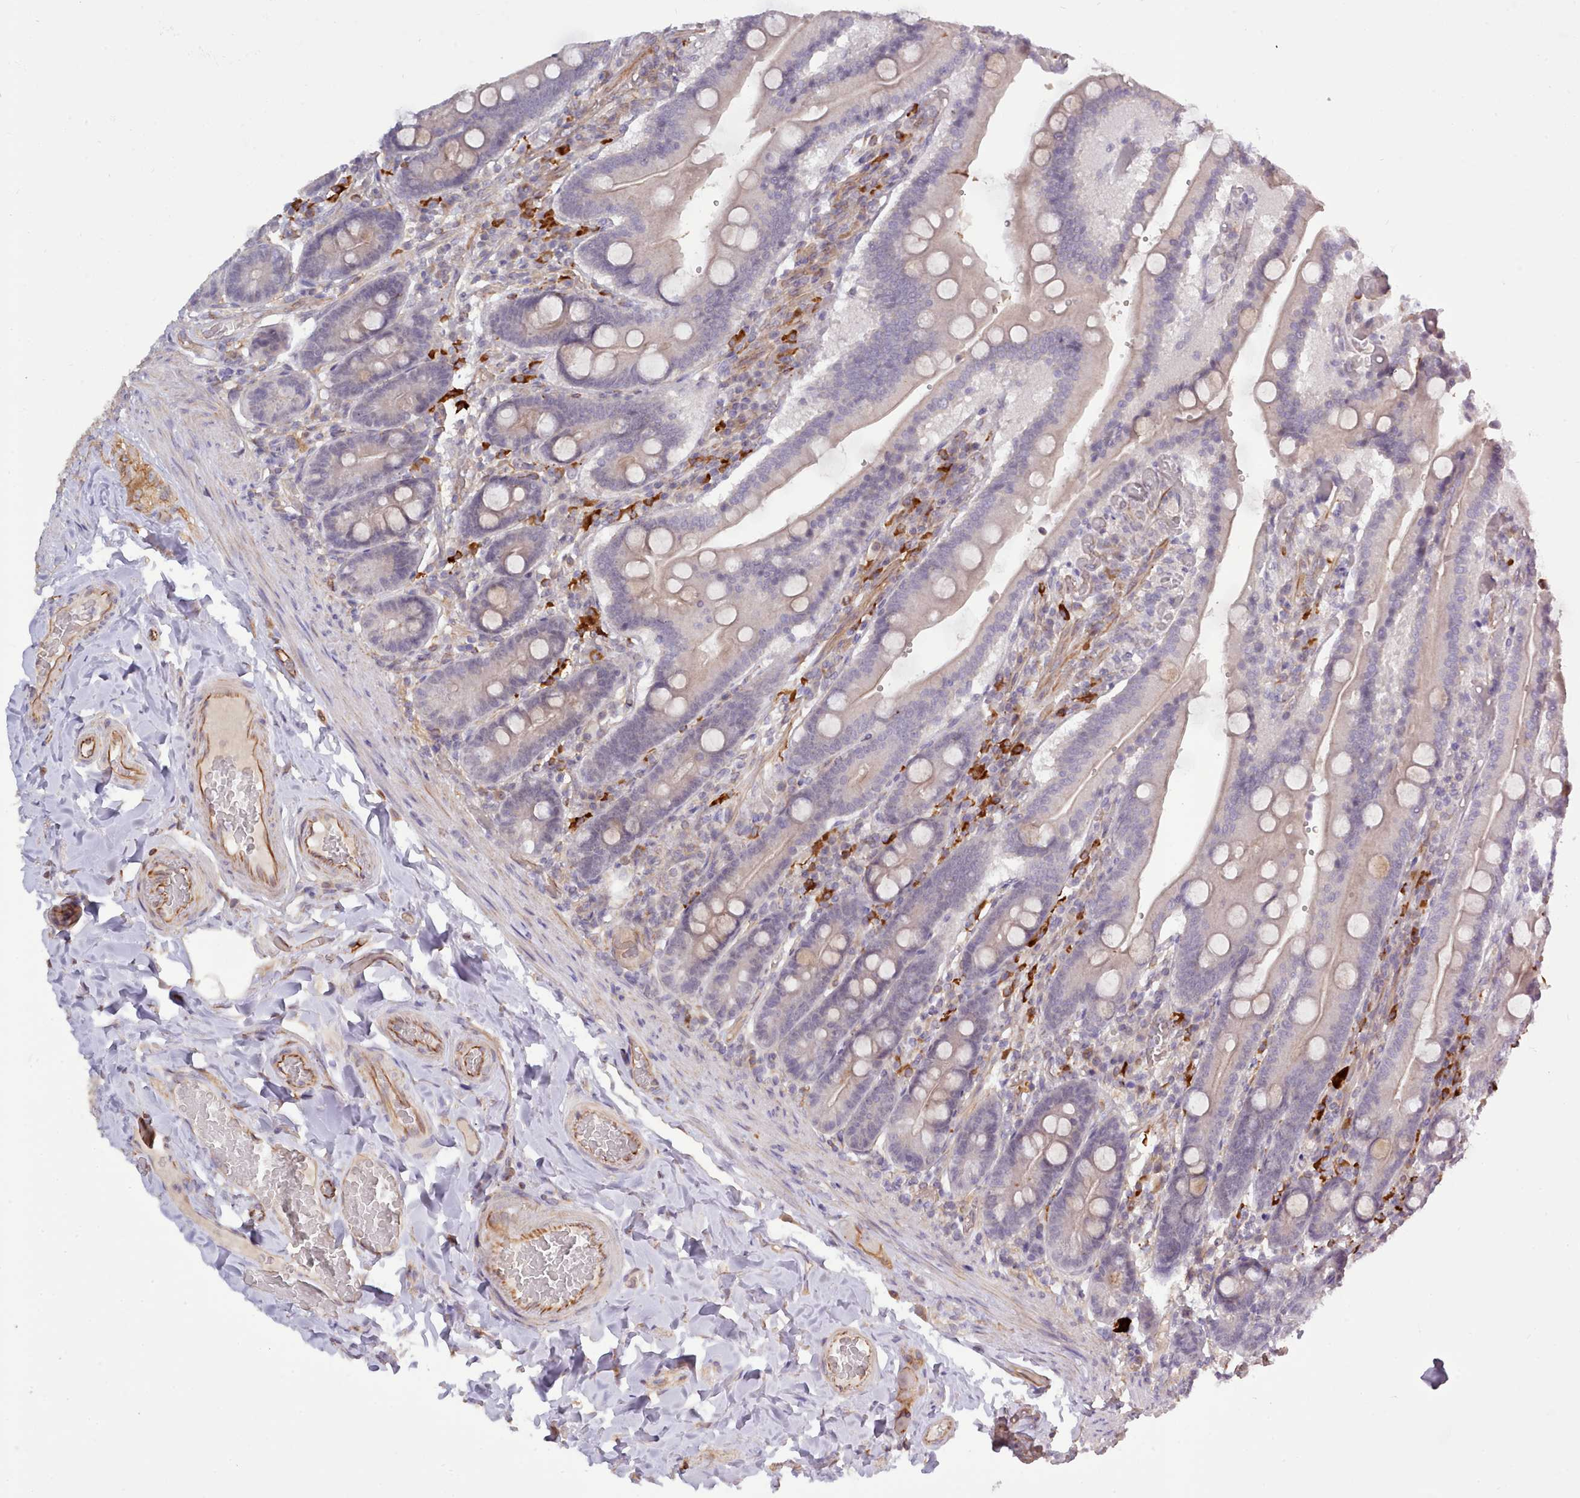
{"staining": {"intensity": "weak", "quantity": "25%-75%", "location": "cytoplasmic/membranous"}, "tissue": "duodenum", "cell_type": "Glandular cells", "image_type": "normal", "snomed": [{"axis": "morphology", "description": "Normal tissue, NOS"}, {"axis": "topography", "description": "Duodenum"}], "caption": "Immunohistochemistry micrograph of normal duodenum: human duodenum stained using immunohistochemistry reveals low levels of weak protein expression localized specifically in the cytoplasmic/membranous of glandular cells, appearing as a cytoplasmic/membranous brown color.", "gene": "ZC3H13", "patient": {"sex": "female", "age": 62}}